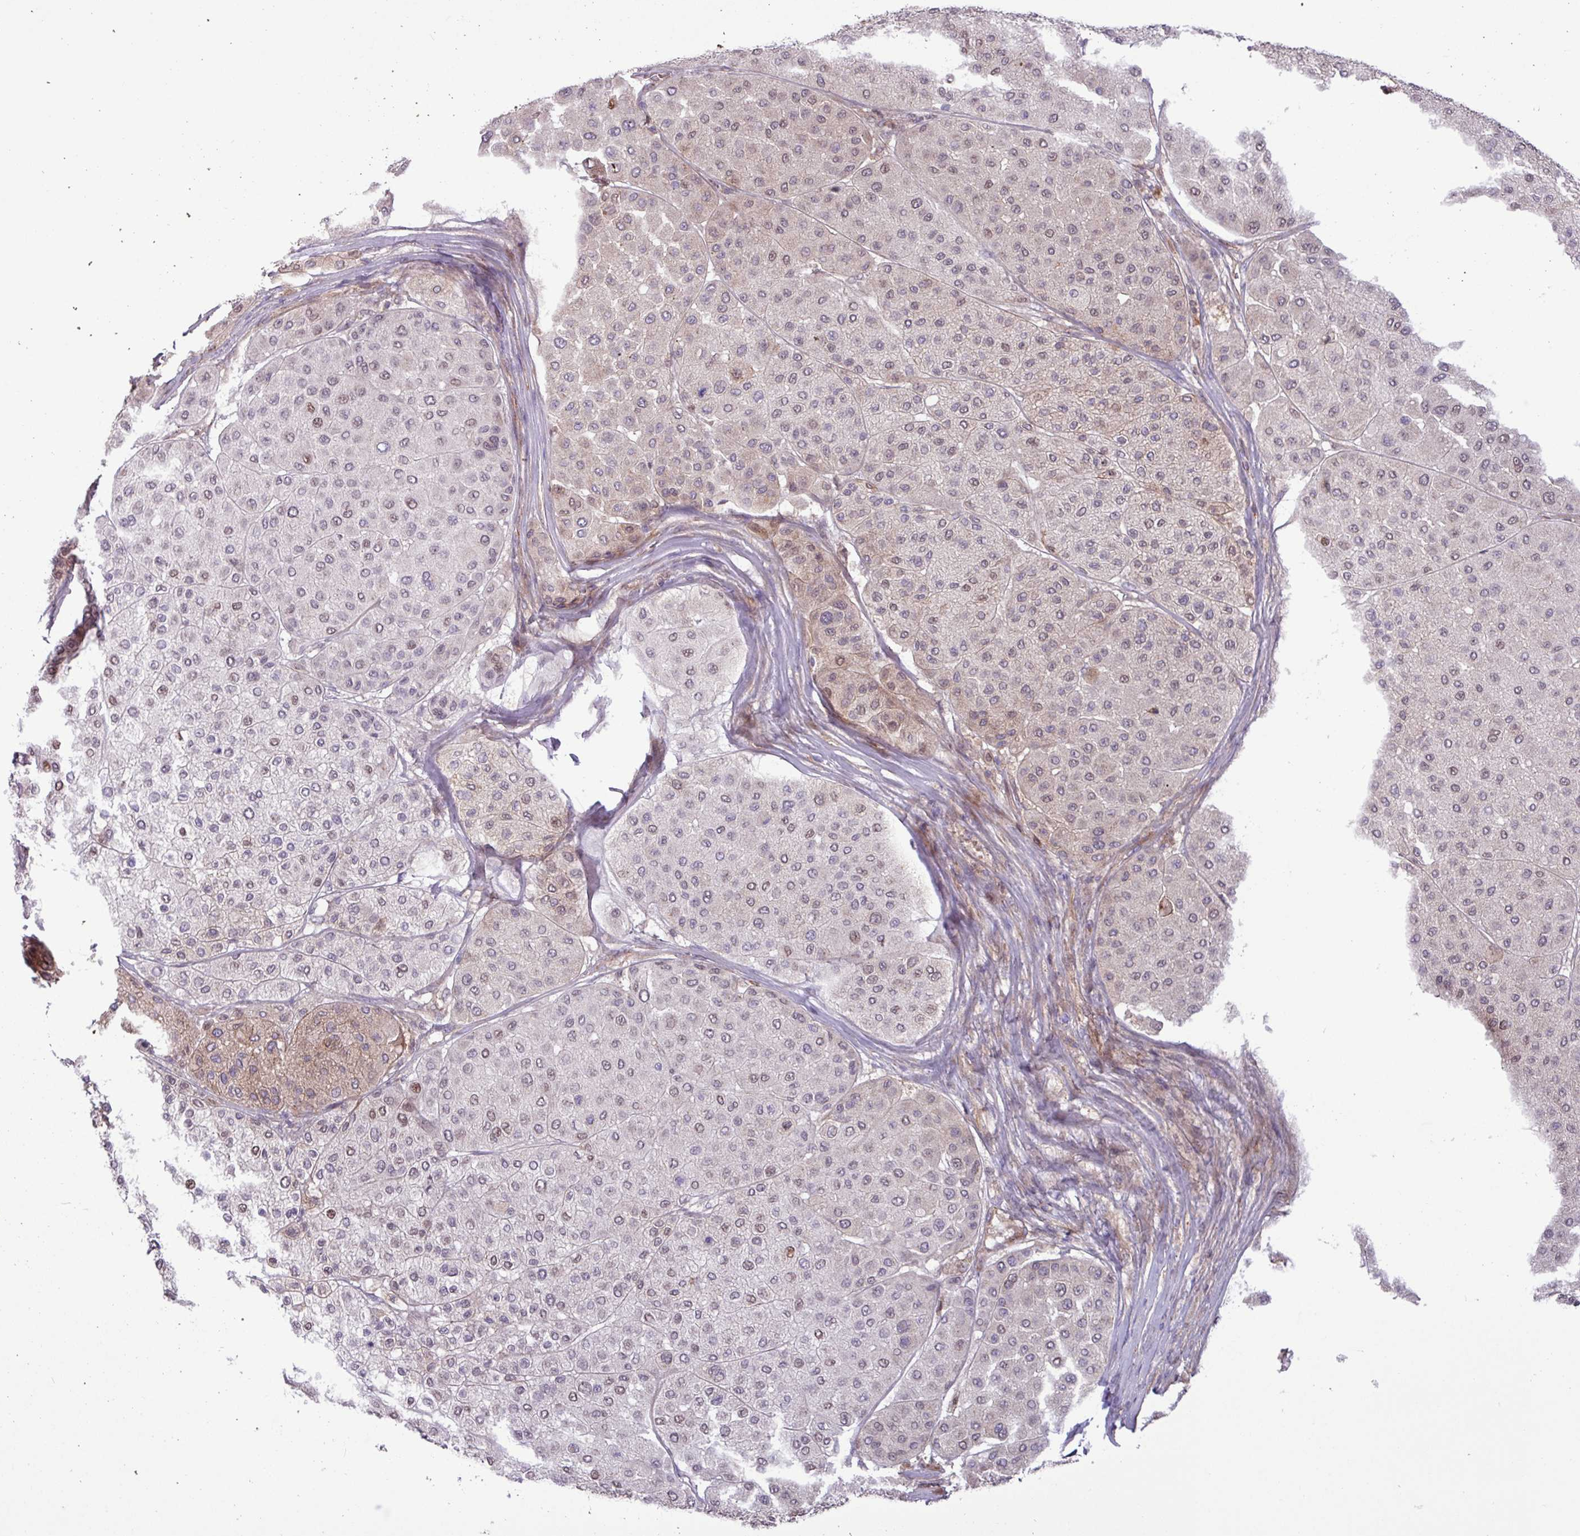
{"staining": {"intensity": "weak", "quantity": "25%-75%", "location": "nuclear"}, "tissue": "melanoma", "cell_type": "Tumor cells", "image_type": "cancer", "snomed": [{"axis": "morphology", "description": "Malignant melanoma, Metastatic site"}, {"axis": "topography", "description": "Smooth muscle"}], "caption": "Human melanoma stained for a protein (brown) displays weak nuclear positive positivity in about 25%-75% of tumor cells.", "gene": "CNTRL", "patient": {"sex": "male", "age": 41}}